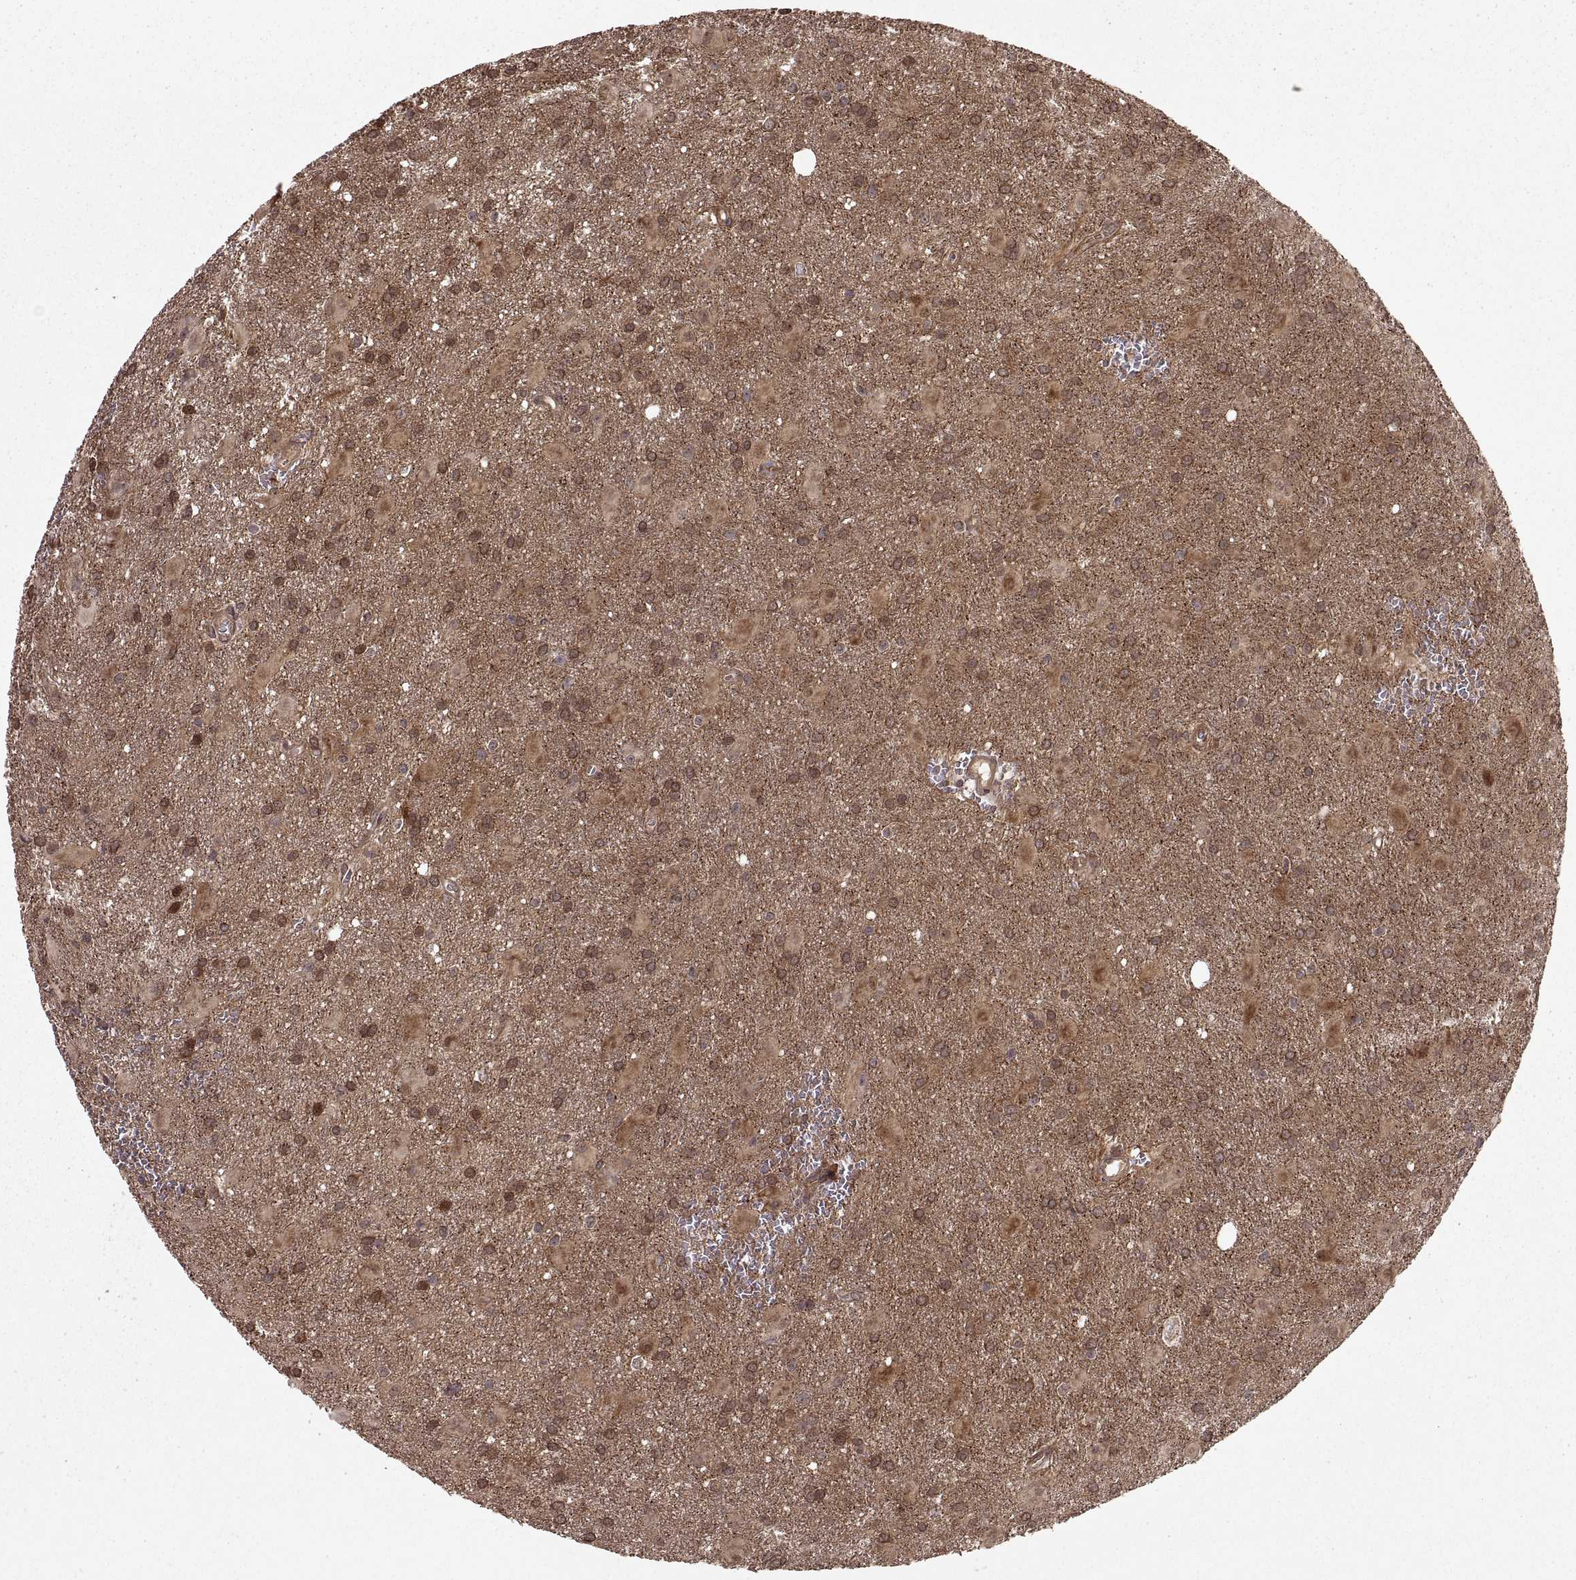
{"staining": {"intensity": "moderate", "quantity": ">75%", "location": "cytoplasmic/membranous"}, "tissue": "glioma", "cell_type": "Tumor cells", "image_type": "cancer", "snomed": [{"axis": "morphology", "description": "Glioma, malignant, Low grade"}, {"axis": "topography", "description": "Brain"}], "caption": "Human low-grade glioma (malignant) stained for a protein (brown) shows moderate cytoplasmic/membranous positive expression in about >75% of tumor cells.", "gene": "DEDD", "patient": {"sex": "male", "age": 58}}